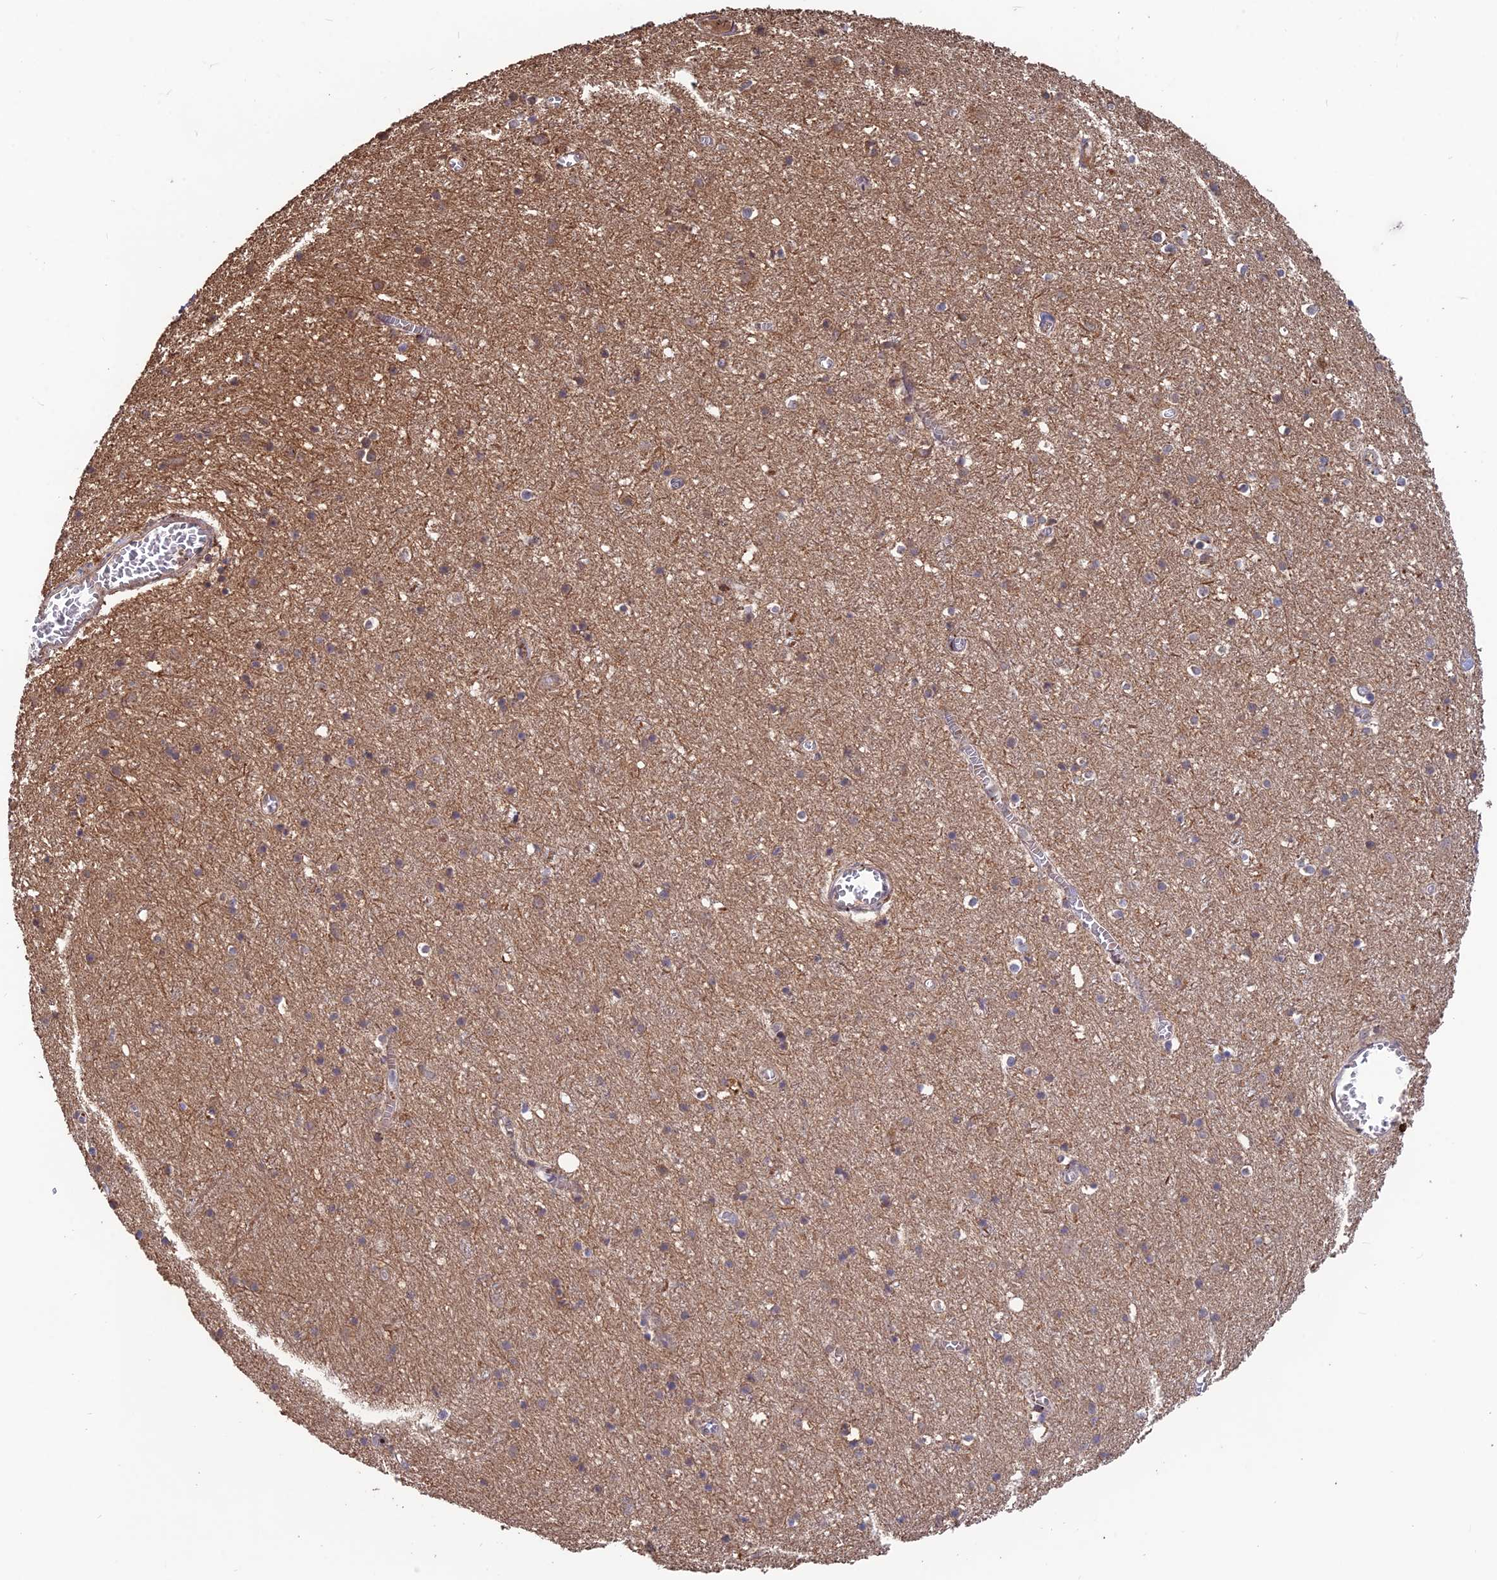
{"staining": {"intensity": "weak", "quantity": ">75%", "location": "cytoplasmic/membranous"}, "tissue": "cerebral cortex", "cell_type": "Endothelial cells", "image_type": "normal", "snomed": [{"axis": "morphology", "description": "Normal tissue, NOS"}, {"axis": "topography", "description": "Cerebral cortex"}], "caption": "Weak cytoplasmic/membranous positivity is identified in approximately >75% of endothelial cells in unremarkable cerebral cortex. The staining was performed using DAB (3,3'-diaminobenzidine), with brown indicating positive protein expression. Nuclei are stained blue with hematoxylin.", "gene": "SHISA5", "patient": {"sex": "female", "age": 64}}